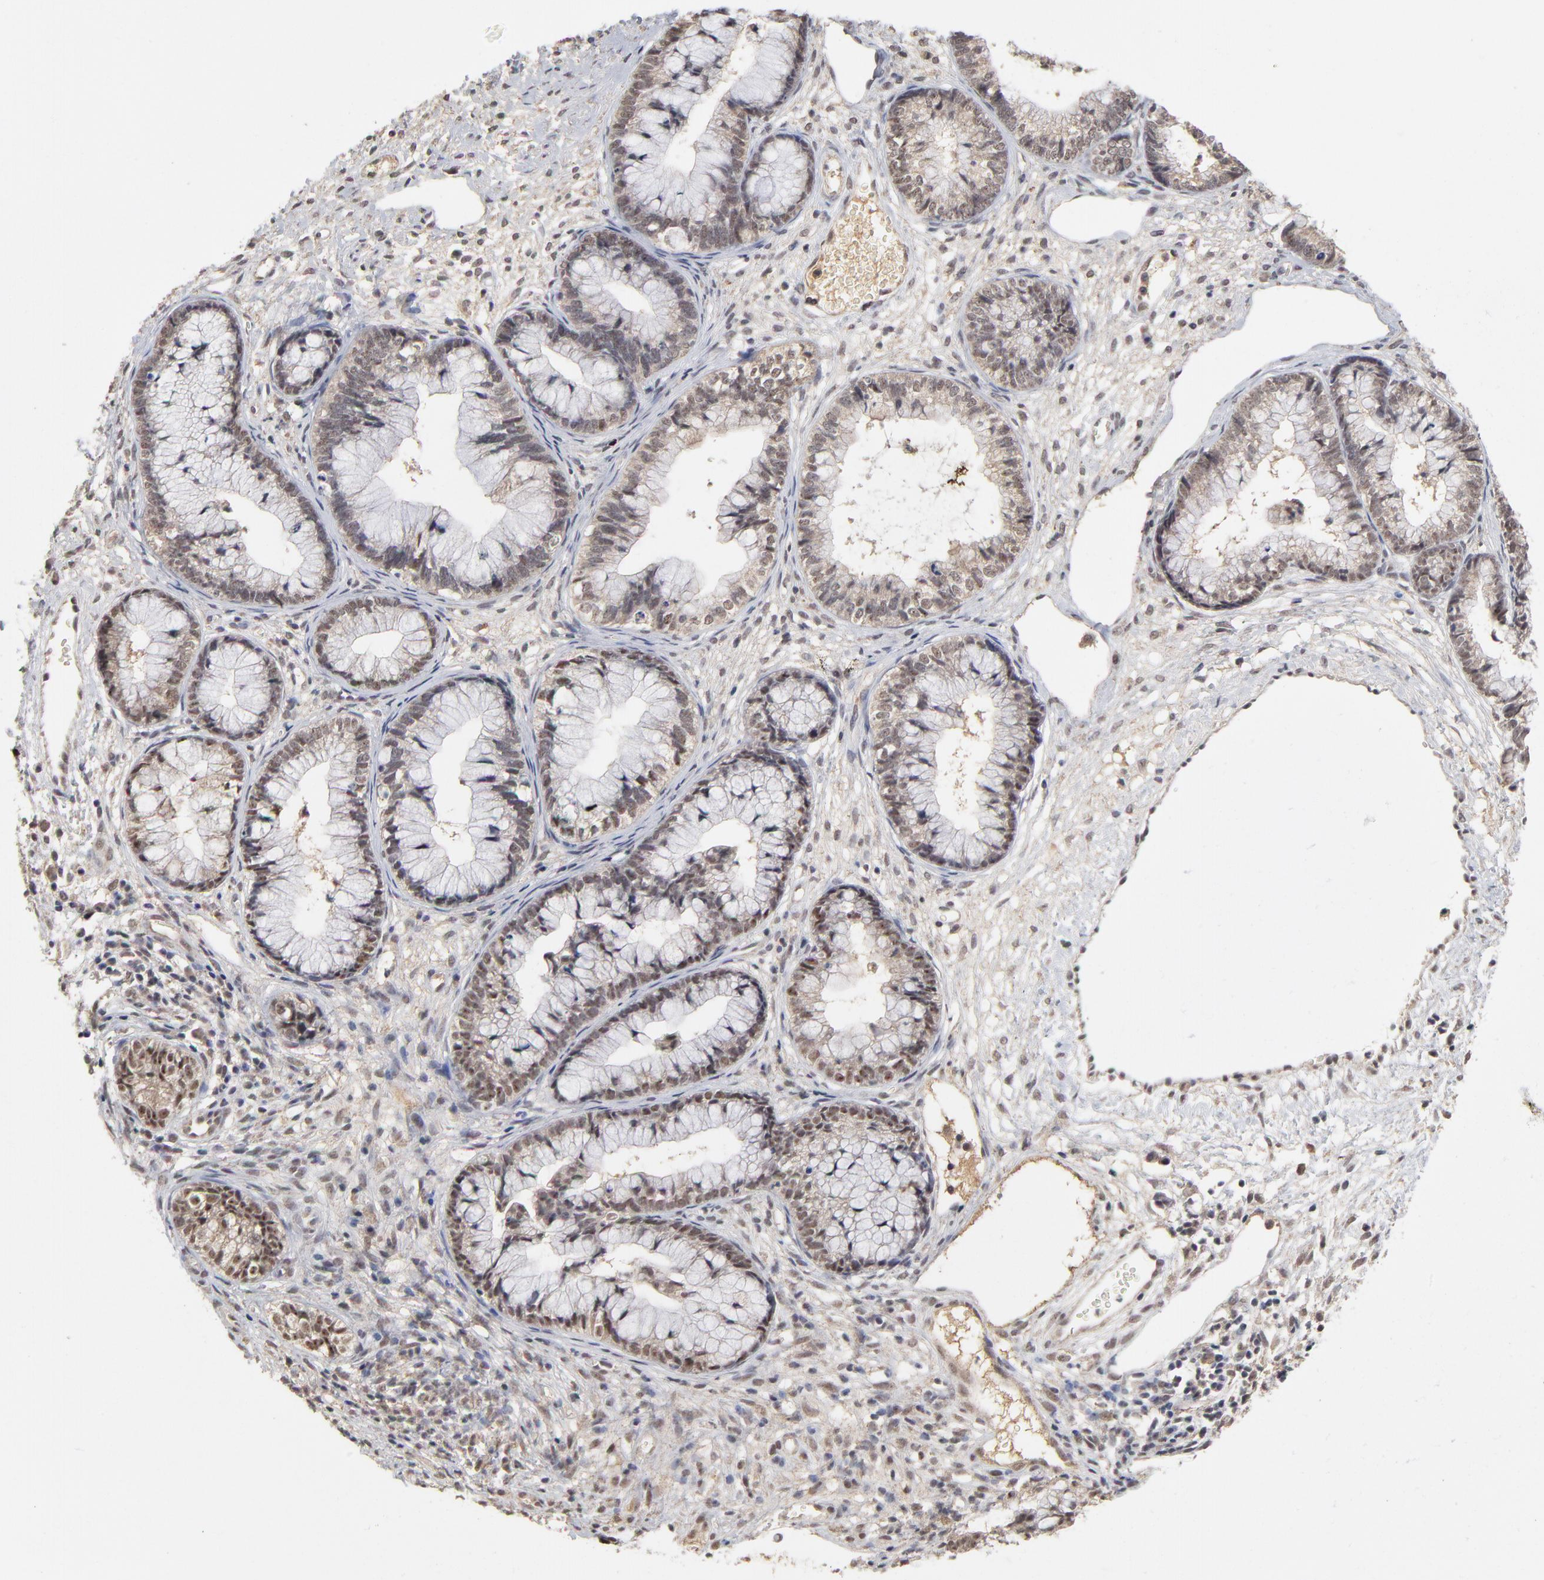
{"staining": {"intensity": "weak", "quantity": ">75%", "location": "cytoplasmic/membranous,nuclear"}, "tissue": "cervical cancer", "cell_type": "Tumor cells", "image_type": "cancer", "snomed": [{"axis": "morphology", "description": "Adenocarcinoma, NOS"}, {"axis": "topography", "description": "Cervix"}], "caption": "This histopathology image displays immunohistochemistry staining of human adenocarcinoma (cervical), with low weak cytoplasmic/membranous and nuclear positivity in about >75% of tumor cells.", "gene": "WSB1", "patient": {"sex": "female", "age": 44}}